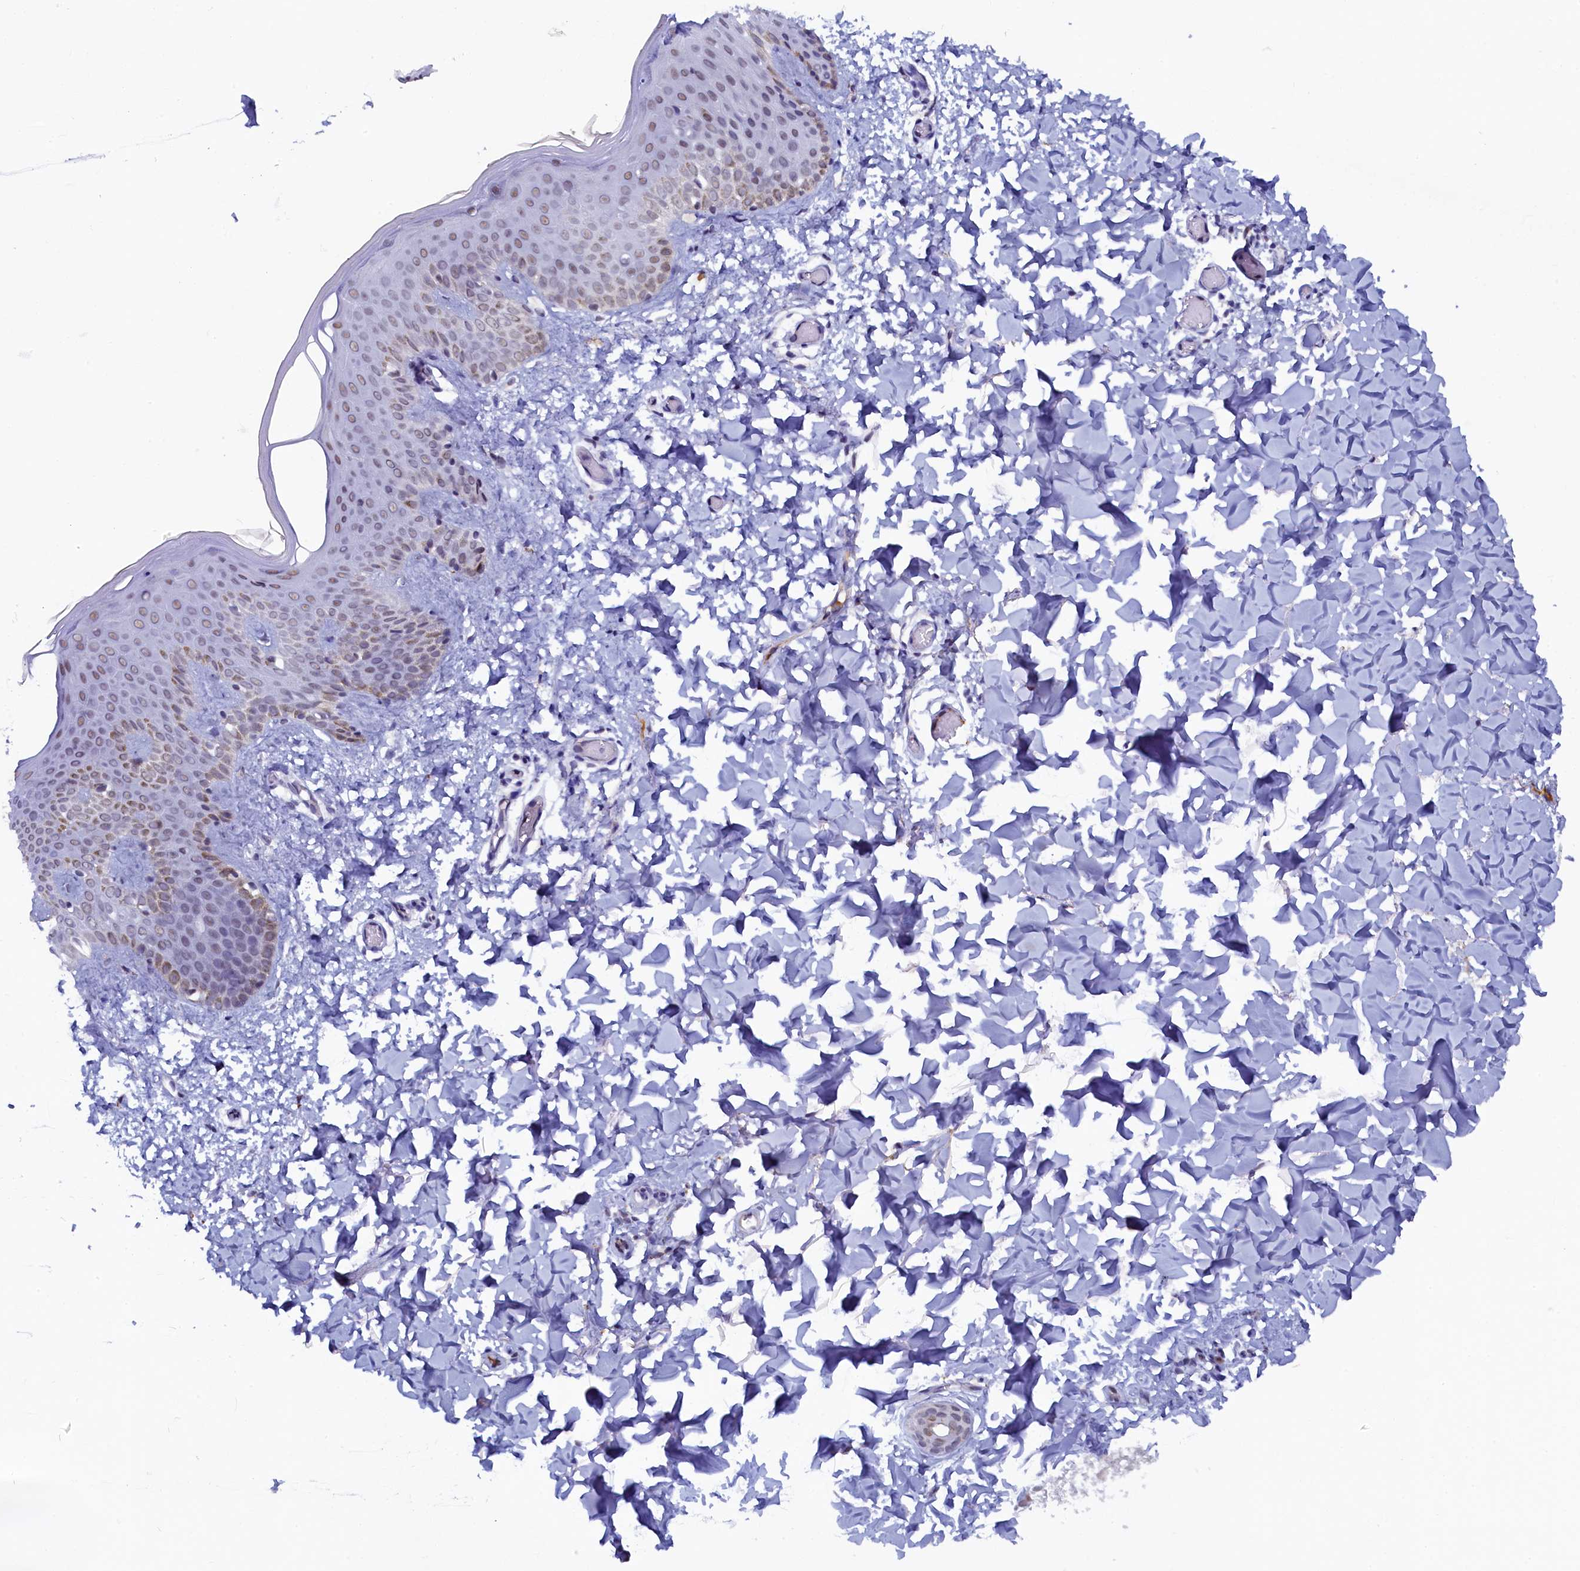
{"staining": {"intensity": "negative", "quantity": "none", "location": "none"}, "tissue": "skin", "cell_type": "Fibroblasts", "image_type": "normal", "snomed": [{"axis": "morphology", "description": "Normal tissue, NOS"}, {"axis": "topography", "description": "Skin"}], "caption": "High magnification brightfield microscopy of unremarkable skin stained with DAB (3,3'-diaminobenzidine) (brown) and counterstained with hematoxylin (blue): fibroblasts show no significant positivity.", "gene": "INTS14", "patient": {"sex": "male", "age": 36}}